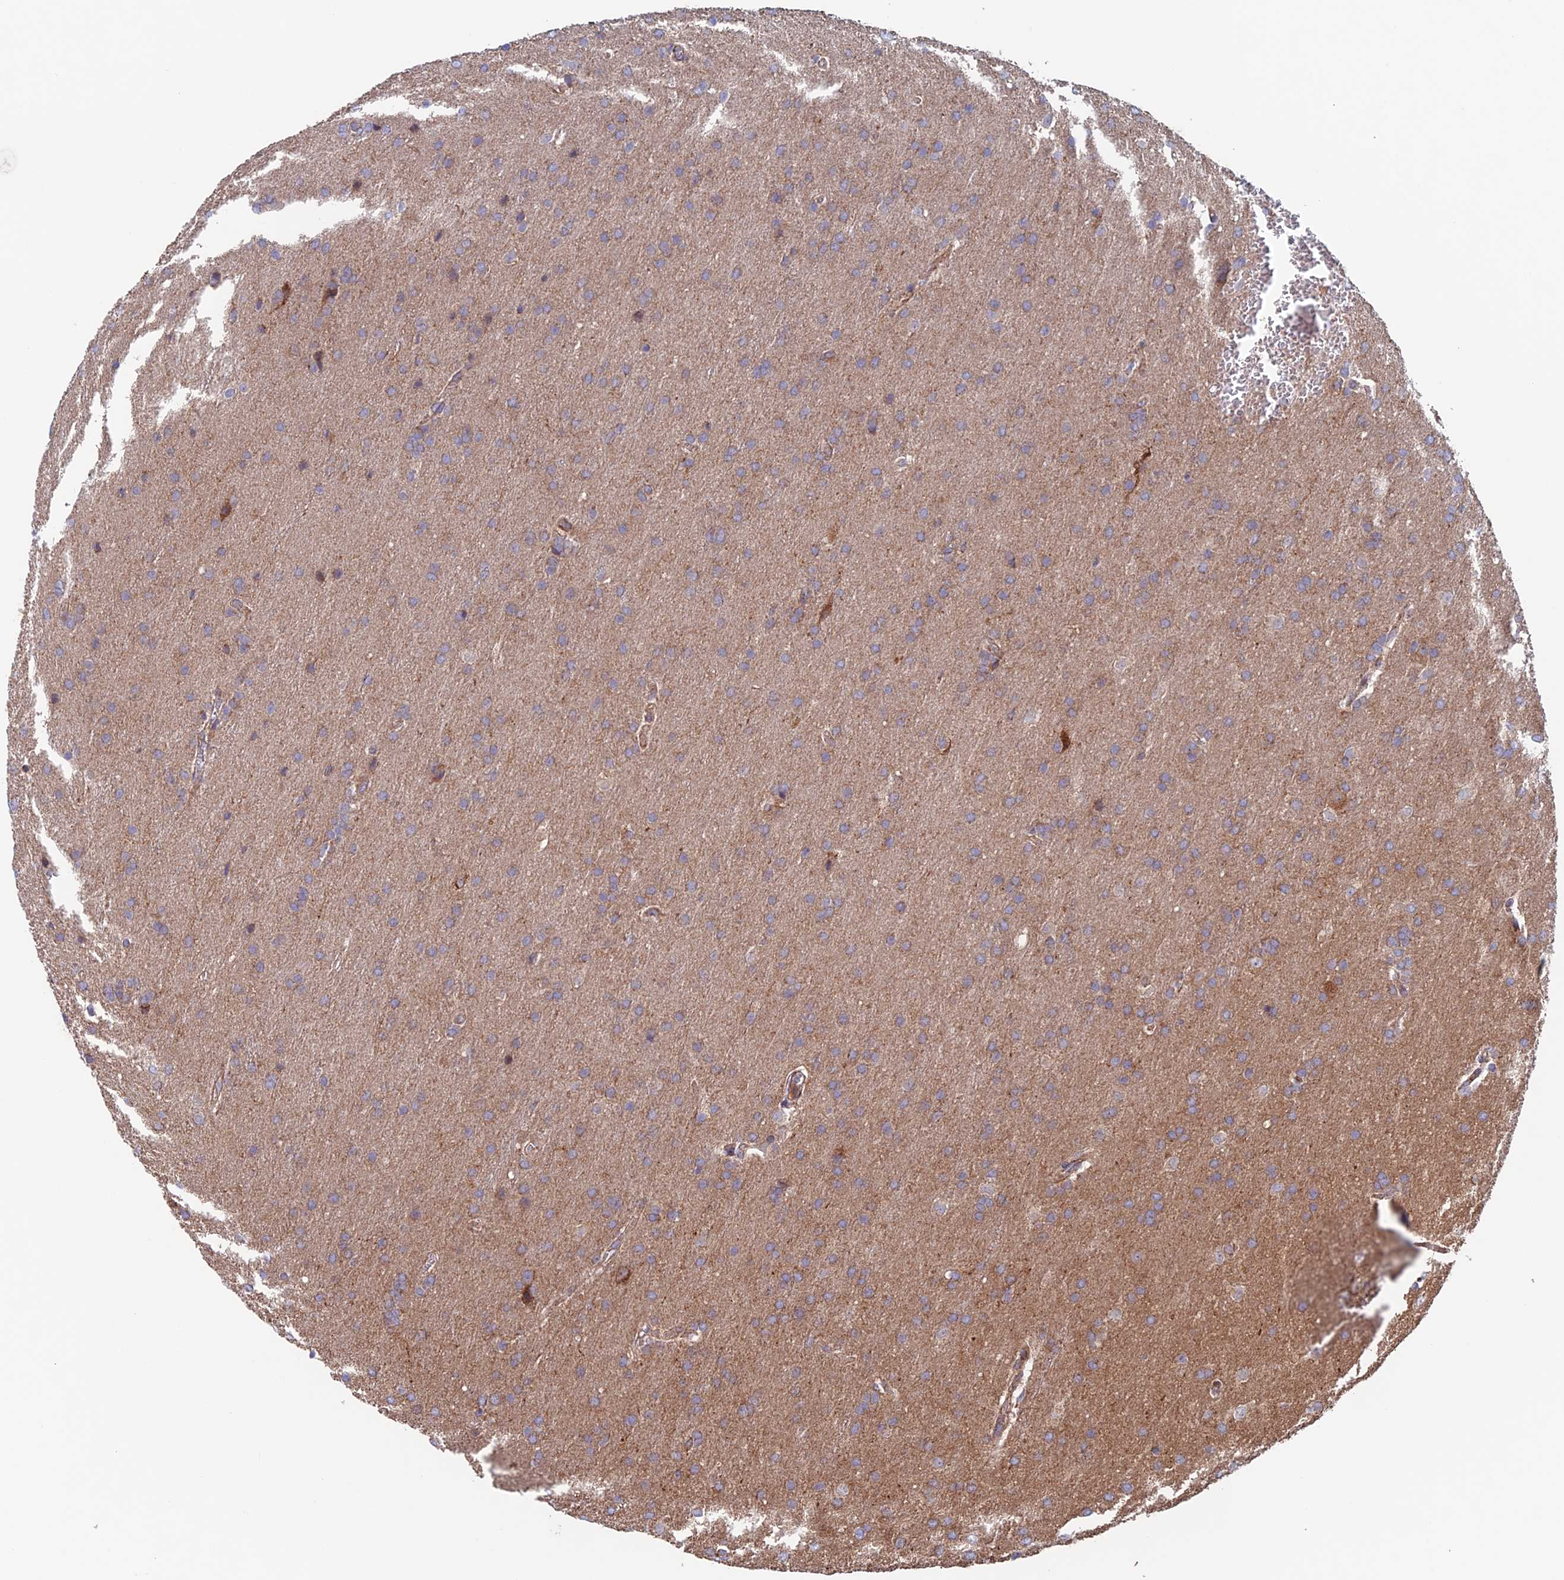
{"staining": {"intensity": "weak", "quantity": "25%-75%", "location": "cytoplasmic/membranous"}, "tissue": "glioma", "cell_type": "Tumor cells", "image_type": "cancer", "snomed": [{"axis": "morphology", "description": "Glioma, malignant, Low grade"}, {"axis": "topography", "description": "Brain"}], "caption": "Brown immunohistochemical staining in glioma demonstrates weak cytoplasmic/membranous positivity in approximately 25%-75% of tumor cells.", "gene": "MRPL1", "patient": {"sex": "female", "age": 32}}